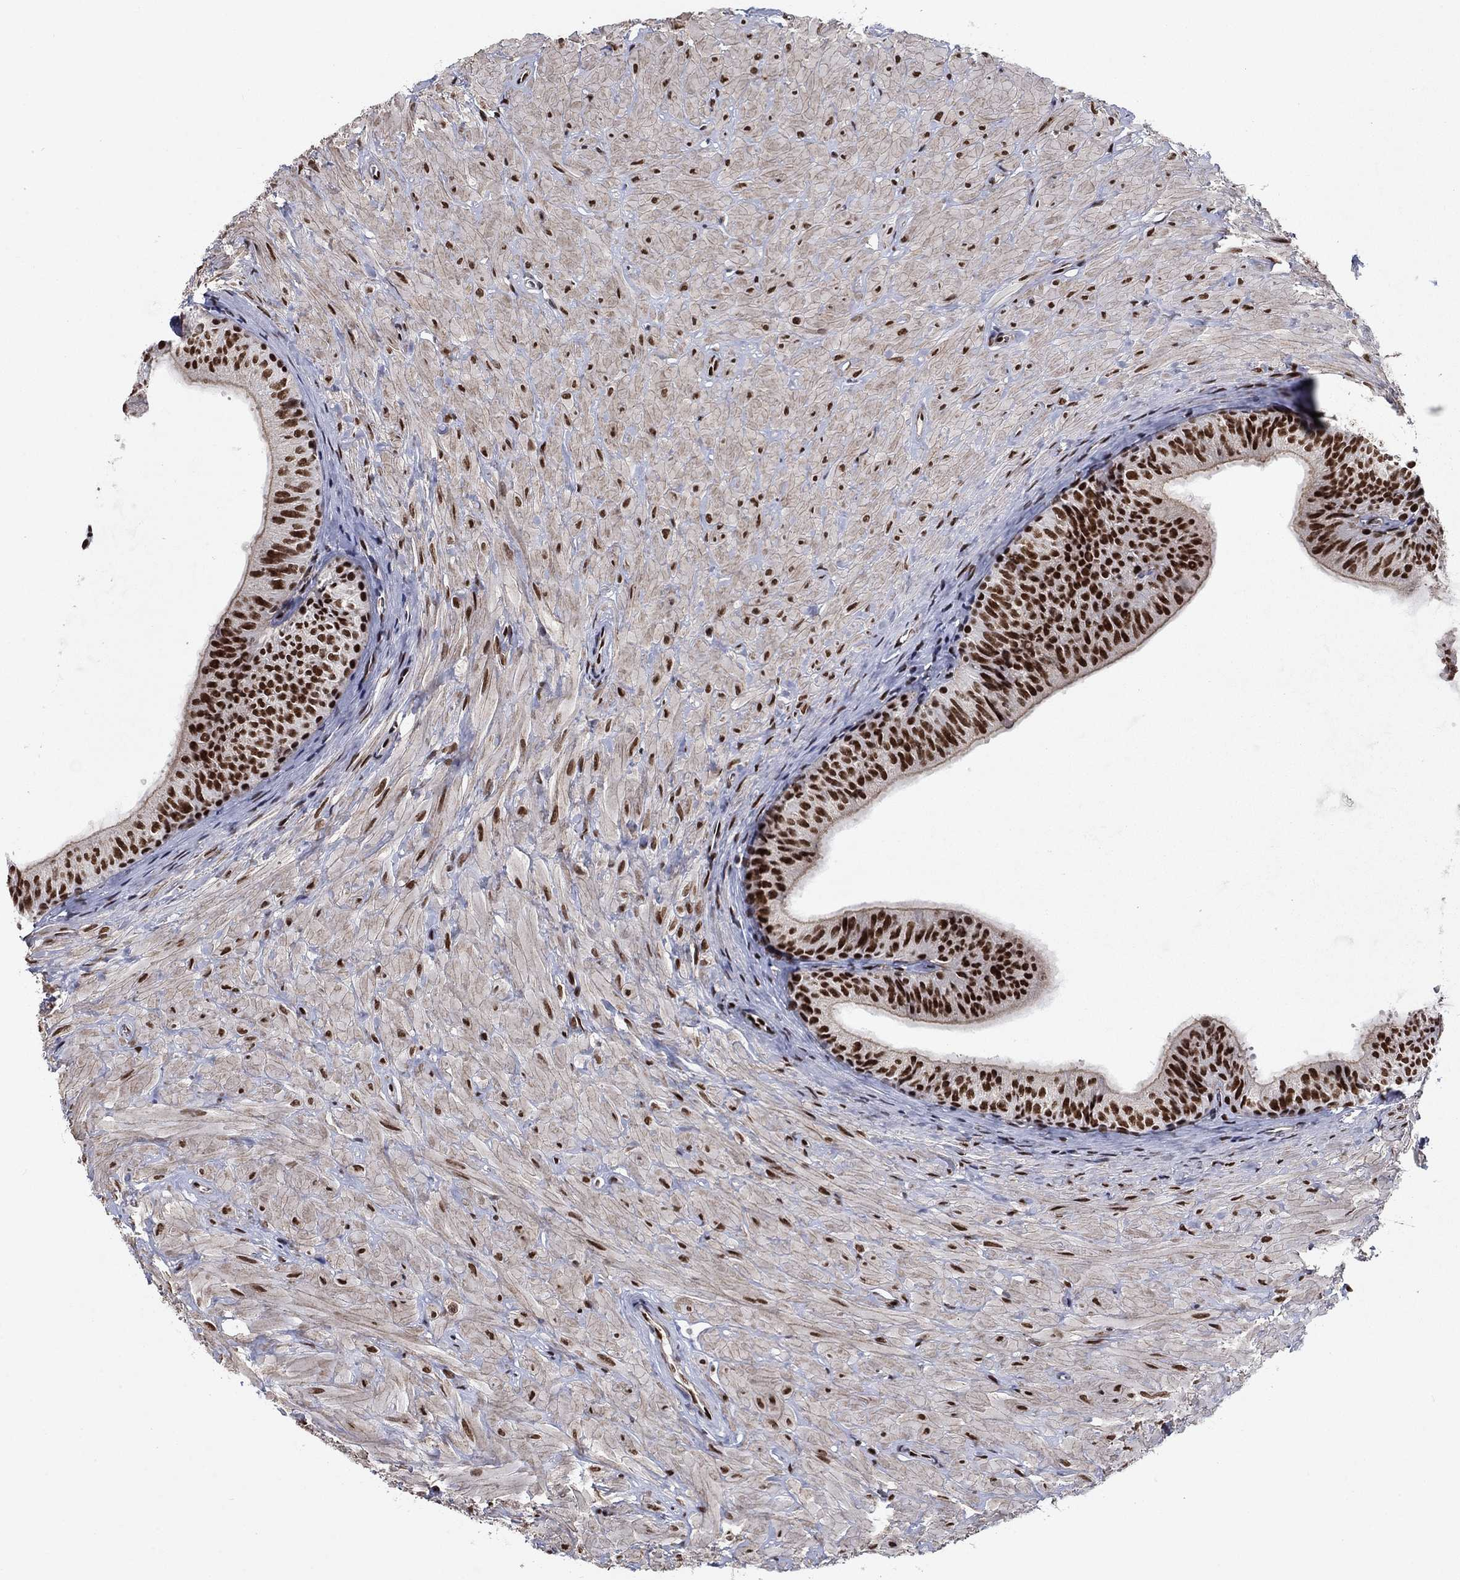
{"staining": {"intensity": "strong", "quantity": ">75%", "location": "nuclear"}, "tissue": "epididymis", "cell_type": "Glandular cells", "image_type": "normal", "snomed": [{"axis": "morphology", "description": "Normal tissue, NOS"}, {"axis": "topography", "description": "Epididymis"}, {"axis": "topography", "description": "Vas deferens"}], "caption": "A histopathology image of epididymis stained for a protein reveals strong nuclear brown staining in glandular cells.", "gene": "RPRD1B", "patient": {"sex": "male", "age": 23}}